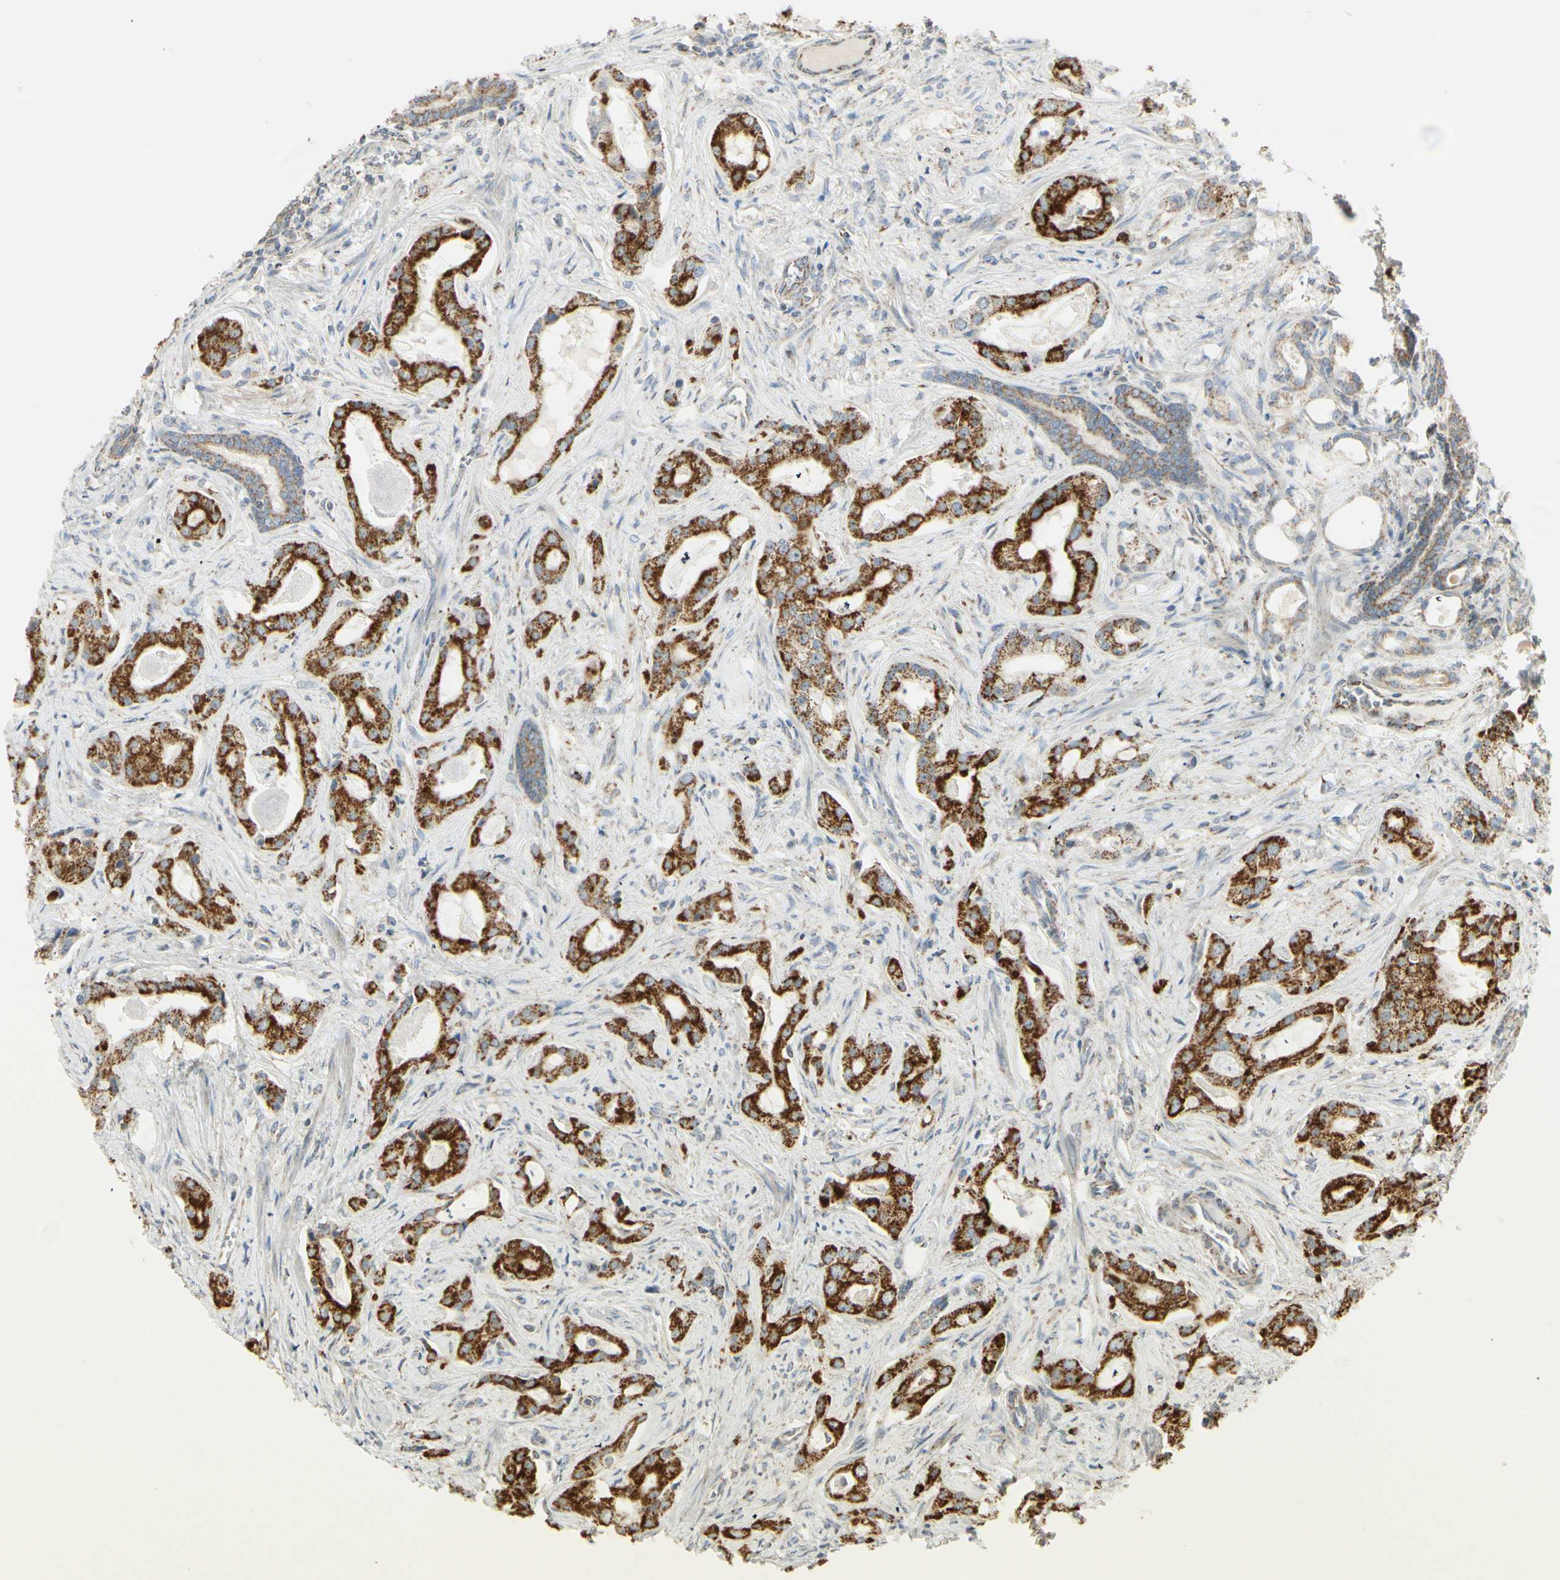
{"staining": {"intensity": "strong", "quantity": ">75%", "location": "cytoplasmic/membranous"}, "tissue": "prostate cancer", "cell_type": "Tumor cells", "image_type": "cancer", "snomed": [{"axis": "morphology", "description": "Adenocarcinoma, Low grade"}, {"axis": "topography", "description": "Prostate"}], "caption": "Immunohistochemistry (IHC) of human adenocarcinoma (low-grade) (prostate) displays high levels of strong cytoplasmic/membranous staining in approximately >75% of tumor cells.", "gene": "ANKS6", "patient": {"sex": "male", "age": 59}}